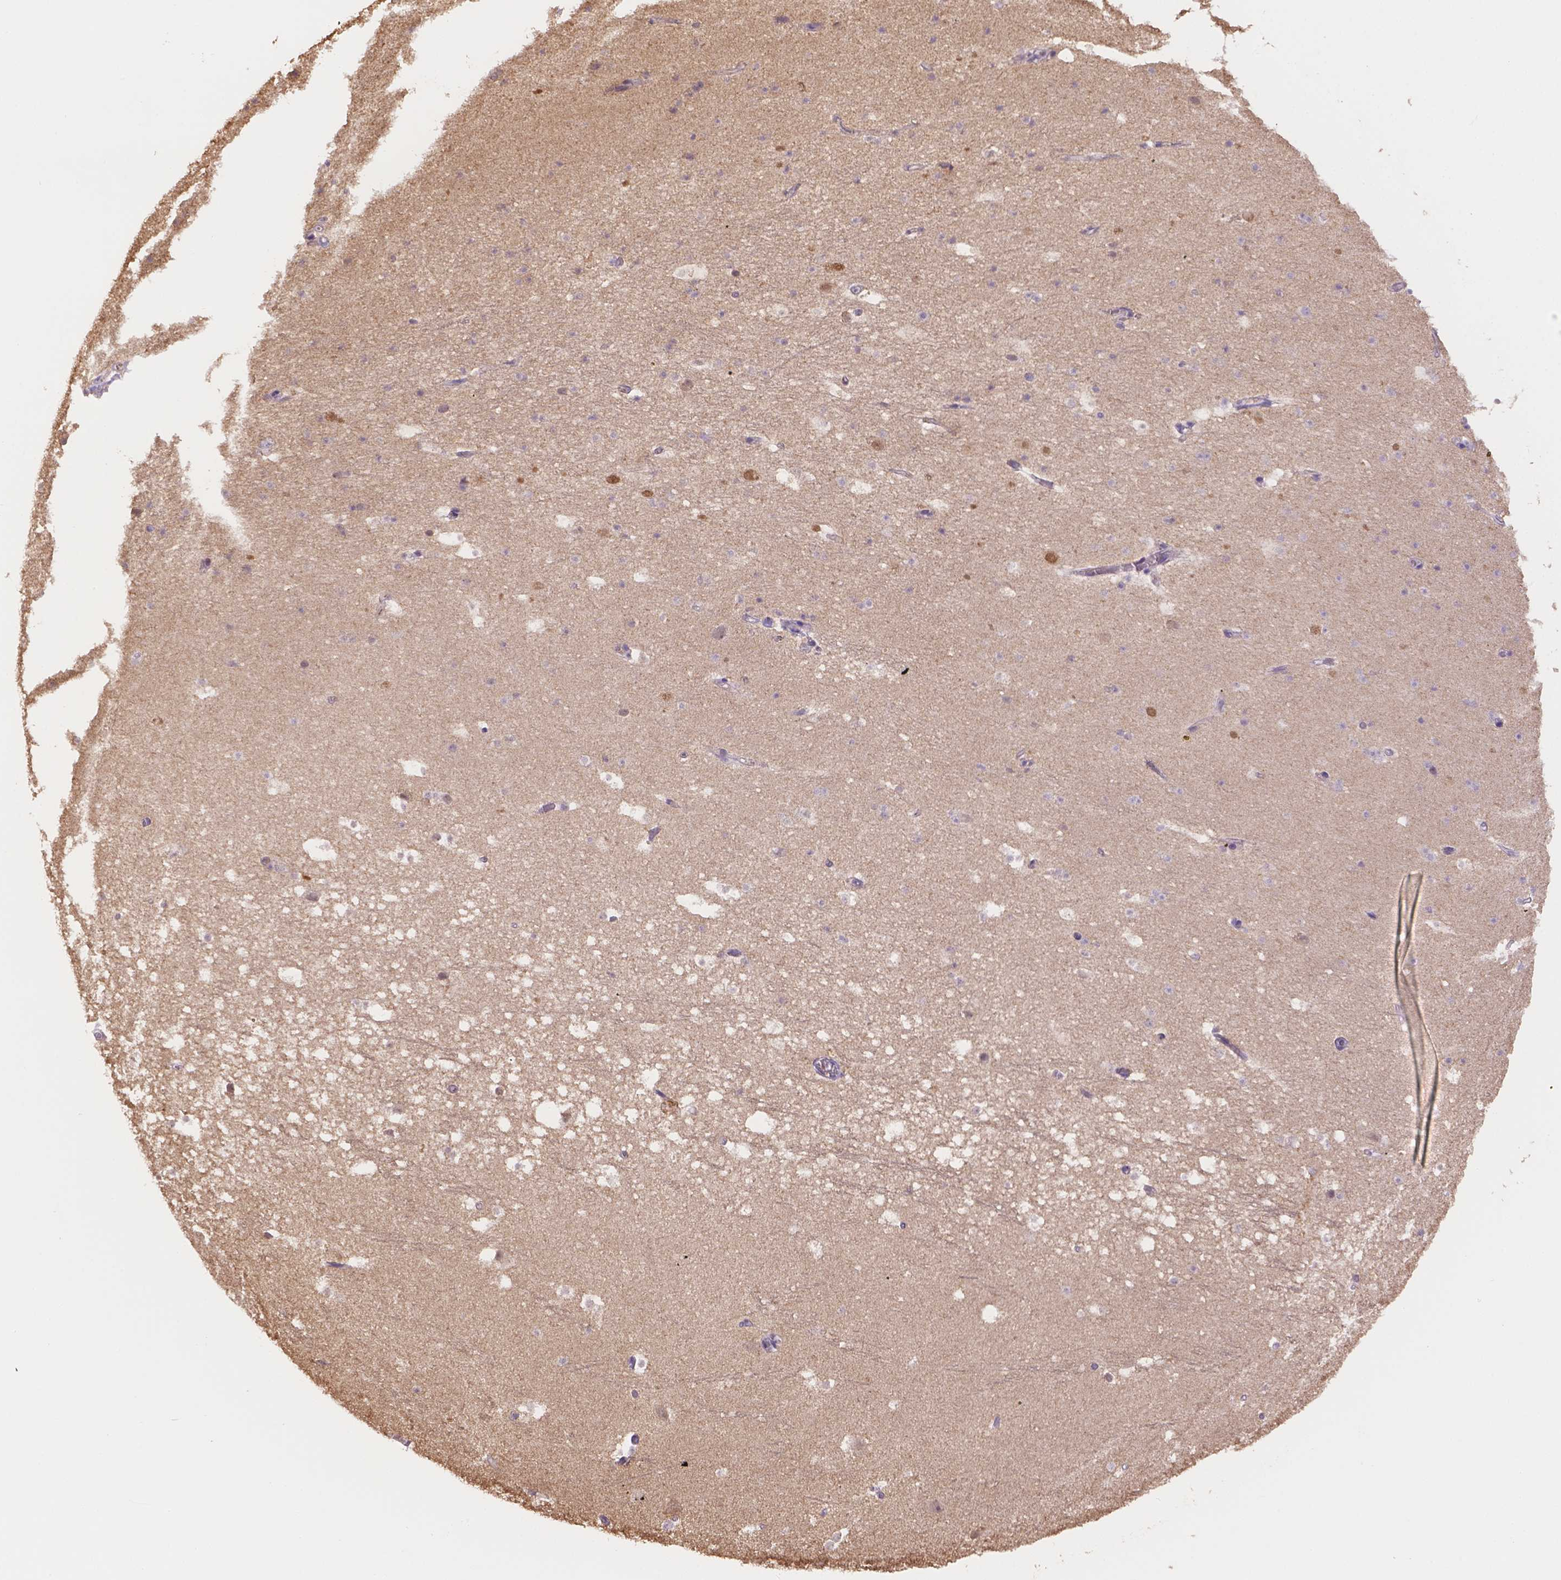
{"staining": {"intensity": "moderate", "quantity": "<25%", "location": "cytoplasmic/membranous"}, "tissue": "hippocampus", "cell_type": "Glial cells", "image_type": "normal", "snomed": [{"axis": "morphology", "description": "Normal tissue, NOS"}, {"axis": "topography", "description": "Hippocampus"}], "caption": "Protein expression by immunohistochemistry exhibits moderate cytoplasmic/membranous staining in approximately <25% of glial cells in benign hippocampus. (DAB IHC, brown staining for protein, blue staining for nuclei).", "gene": "NXPE2", "patient": {"sex": "male", "age": 26}}